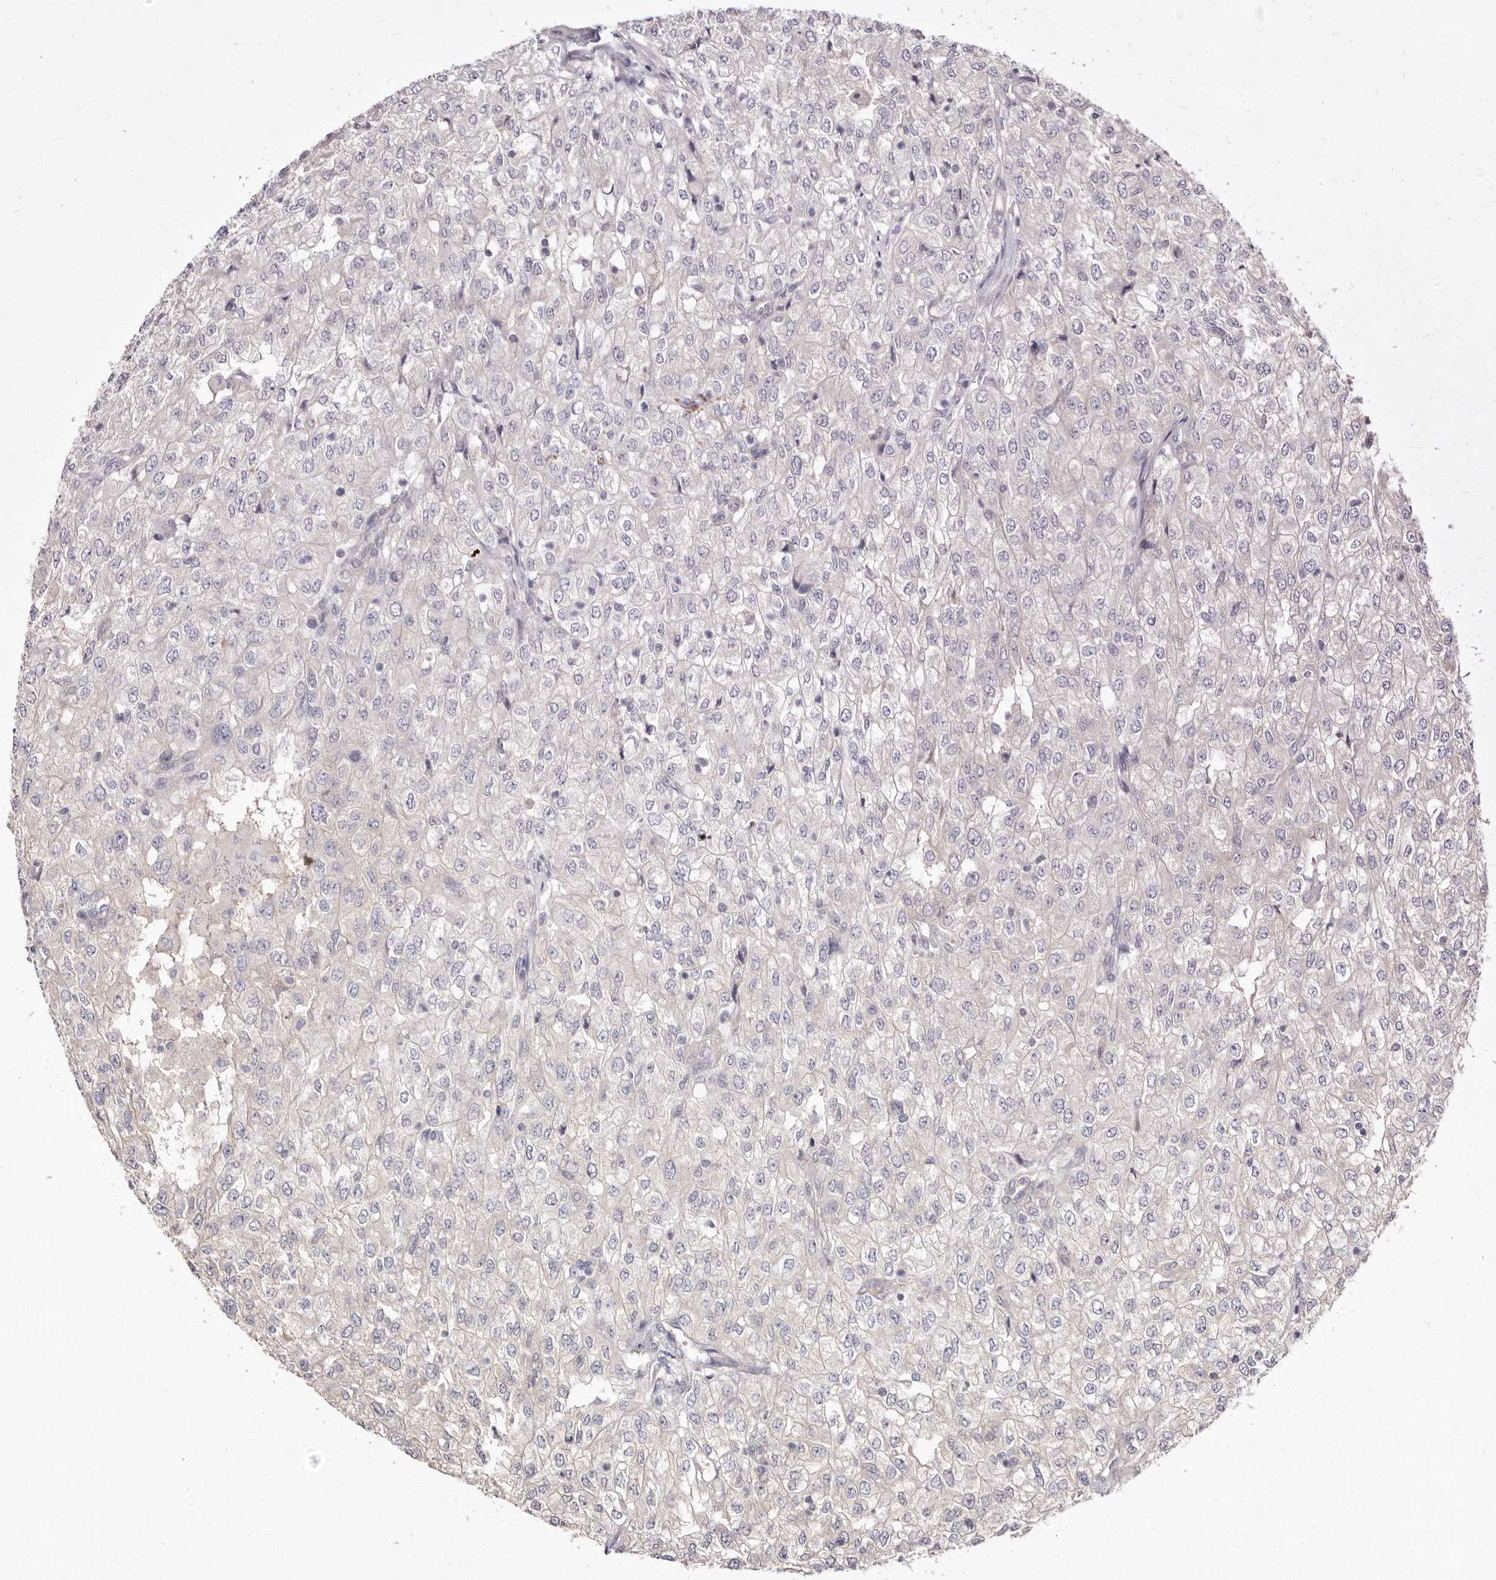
{"staining": {"intensity": "negative", "quantity": "none", "location": "none"}, "tissue": "renal cancer", "cell_type": "Tumor cells", "image_type": "cancer", "snomed": [{"axis": "morphology", "description": "Adenocarcinoma, NOS"}, {"axis": "topography", "description": "Kidney"}], "caption": "Photomicrograph shows no significant protein staining in tumor cells of renal adenocarcinoma. (DAB immunohistochemistry with hematoxylin counter stain).", "gene": "FAM167B", "patient": {"sex": "female", "age": 54}}